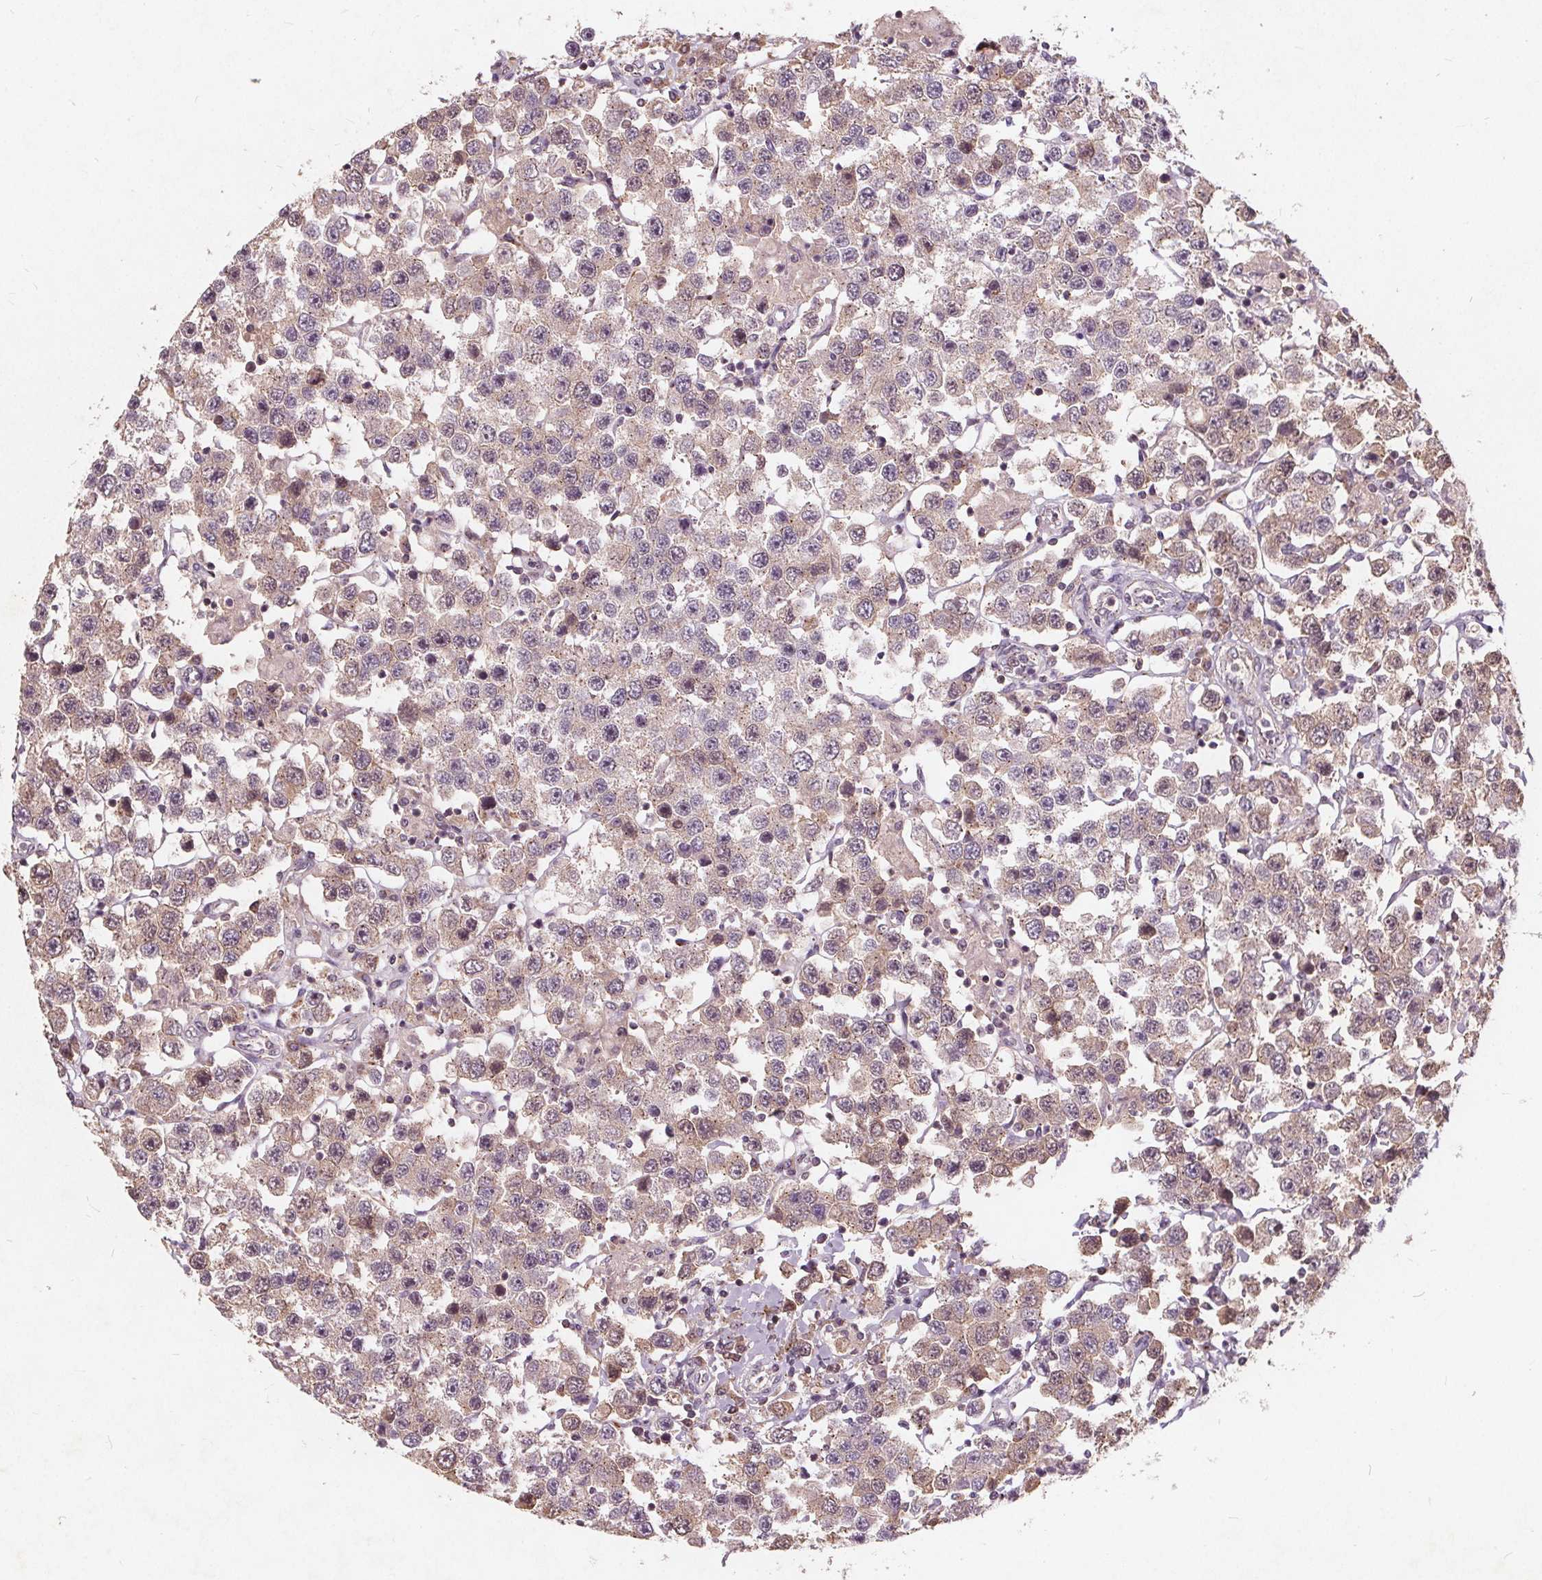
{"staining": {"intensity": "weak", "quantity": "25%-75%", "location": "cytoplasmic/membranous"}, "tissue": "testis cancer", "cell_type": "Tumor cells", "image_type": "cancer", "snomed": [{"axis": "morphology", "description": "Seminoma, NOS"}, {"axis": "topography", "description": "Testis"}], "caption": "Immunohistochemistry (IHC) (DAB) staining of human testis seminoma reveals weak cytoplasmic/membranous protein staining in approximately 25%-75% of tumor cells. The staining is performed using DAB brown chromogen to label protein expression. The nuclei are counter-stained blue using hematoxylin.", "gene": "CSNK1G2", "patient": {"sex": "male", "age": 45}}